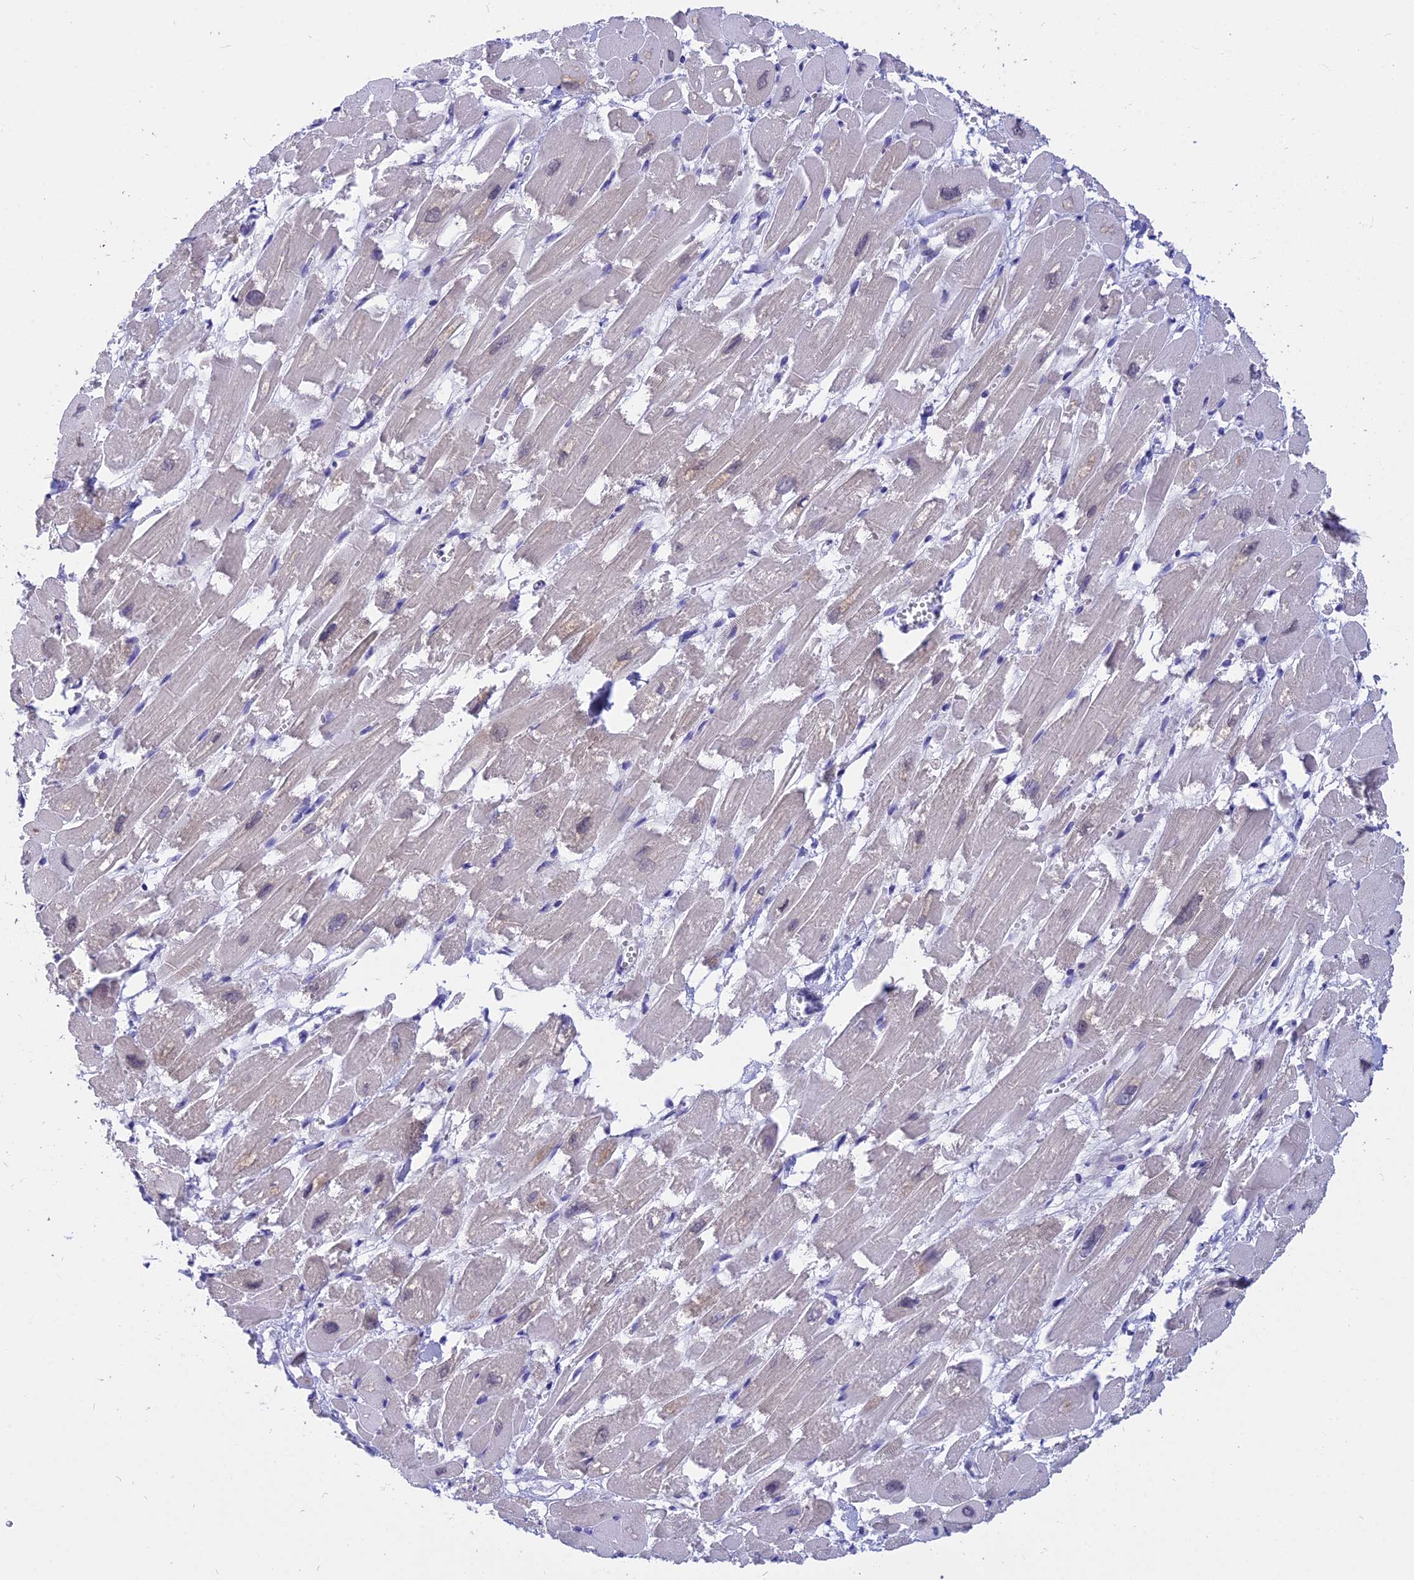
{"staining": {"intensity": "negative", "quantity": "none", "location": "none"}, "tissue": "heart muscle", "cell_type": "Cardiomyocytes", "image_type": "normal", "snomed": [{"axis": "morphology", "description": "Normal tissue, NOS"}, {"axis": "topography", "description": "Heart"}], "caption": "Immunohistochemistry photomicrograph of benign heart muscle: human heart muscle stained with DAB (3,3'-diaminobenzidine) demonstrates no significant protein expression in cardiomyocytes.", "gene": "STUB1", "patient": {"sex": "male", "age": 54}}